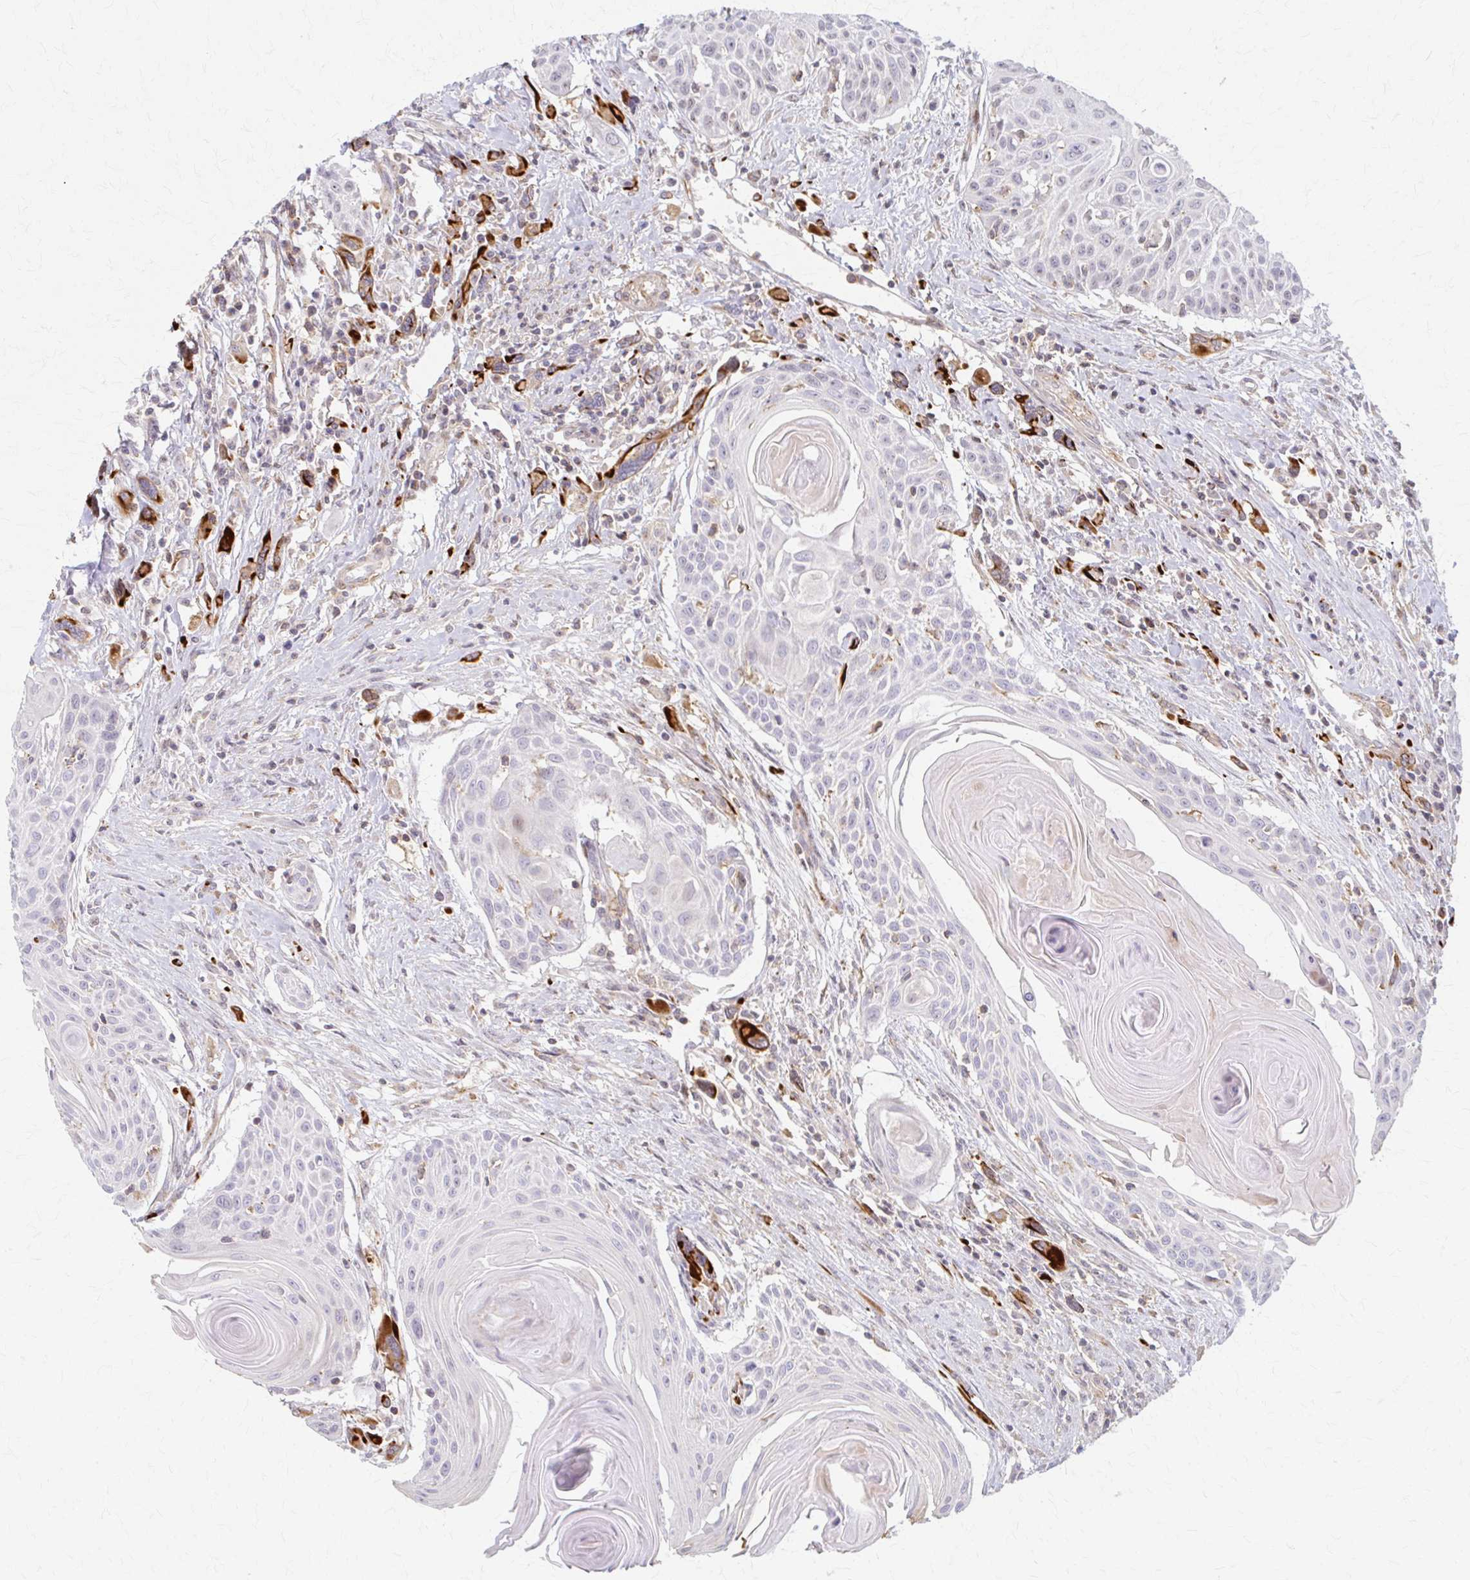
{"staining": {"intensity": "negative", "quantity": "none", "location": "none"}, "tissue": "head and neck cancer", "cell_type": "Tumor cells", "image_type": "cancer", "snomed": [{"axis": "morphology", "description": "Squamous cell carcinoma, NOS"}, {"axis": "topography", "description": "Lymph node"}, {"axis": "topography", "description": "Salivary gland"}, {"axis": "topography", "description": "Head-Neck"}], "caption": "Head and neck cancer (squamous cell carcinoma) stained for a protein using immunohistochemistry exhibits no expression tumor cells.", "gene": "ARHGAP35", "patient": {"sex": "female", "age": 74}}